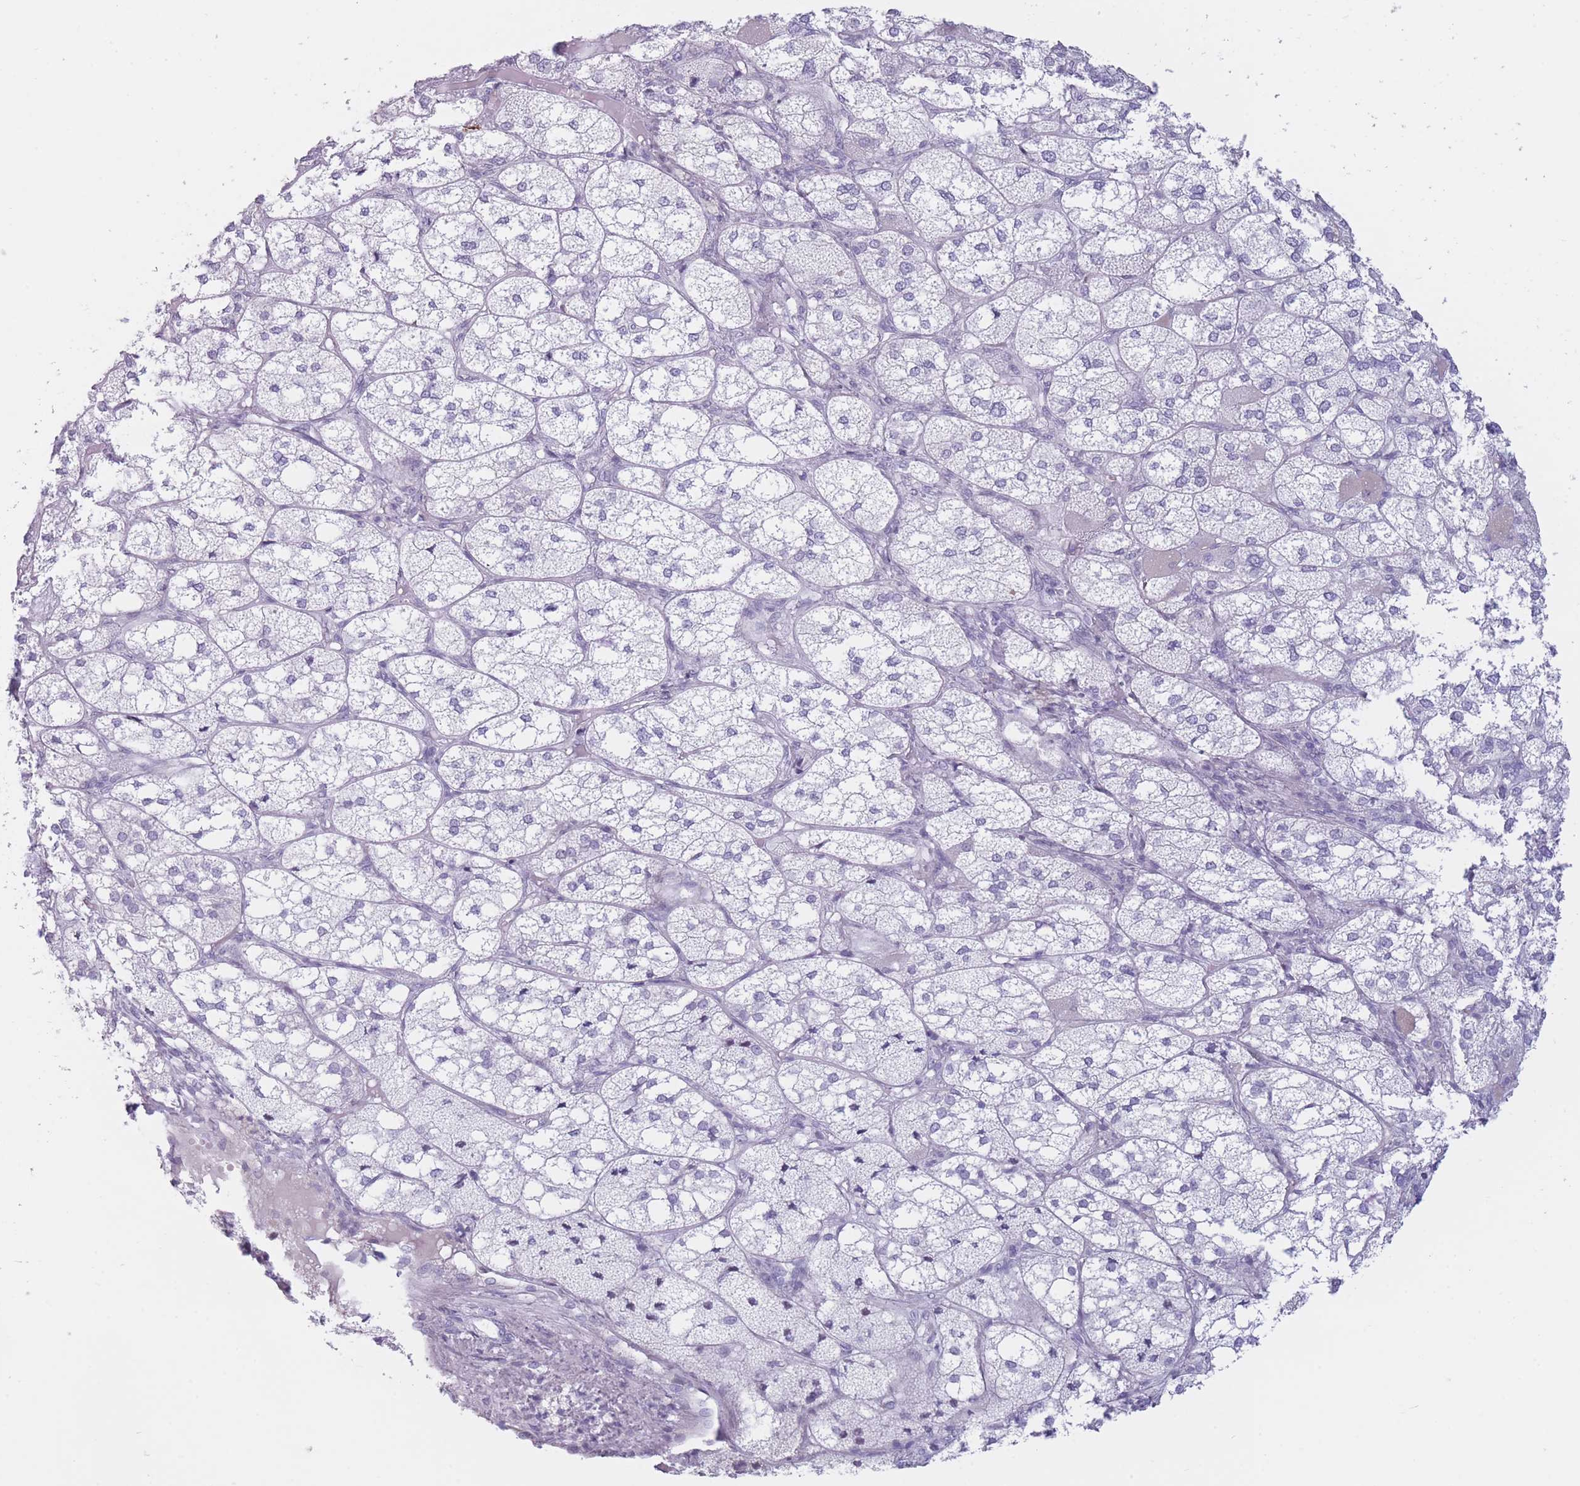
{"staining": {"intensity": "negative", "quantity": "none", "location": "none"}, "tissue": "adrenal gland", "cell_type": "Glandular cells", "image_type": "normal", "snomed": [{"axis": "morphology", "description": "Normal tissue, NOS"}, {"axis": "topography", "description": "Adrenal gland"}], "caption": "Unremarkable adrenal gland was stained to show a protein in brown. There is no significant staining in glandular cells. (Brightfield microscopy of DAB (3,3'-diaminobenzidine) IHC at high magnification).", "gene": "PLEKHG2", "patient": {"sex": "female", "age": 61}}